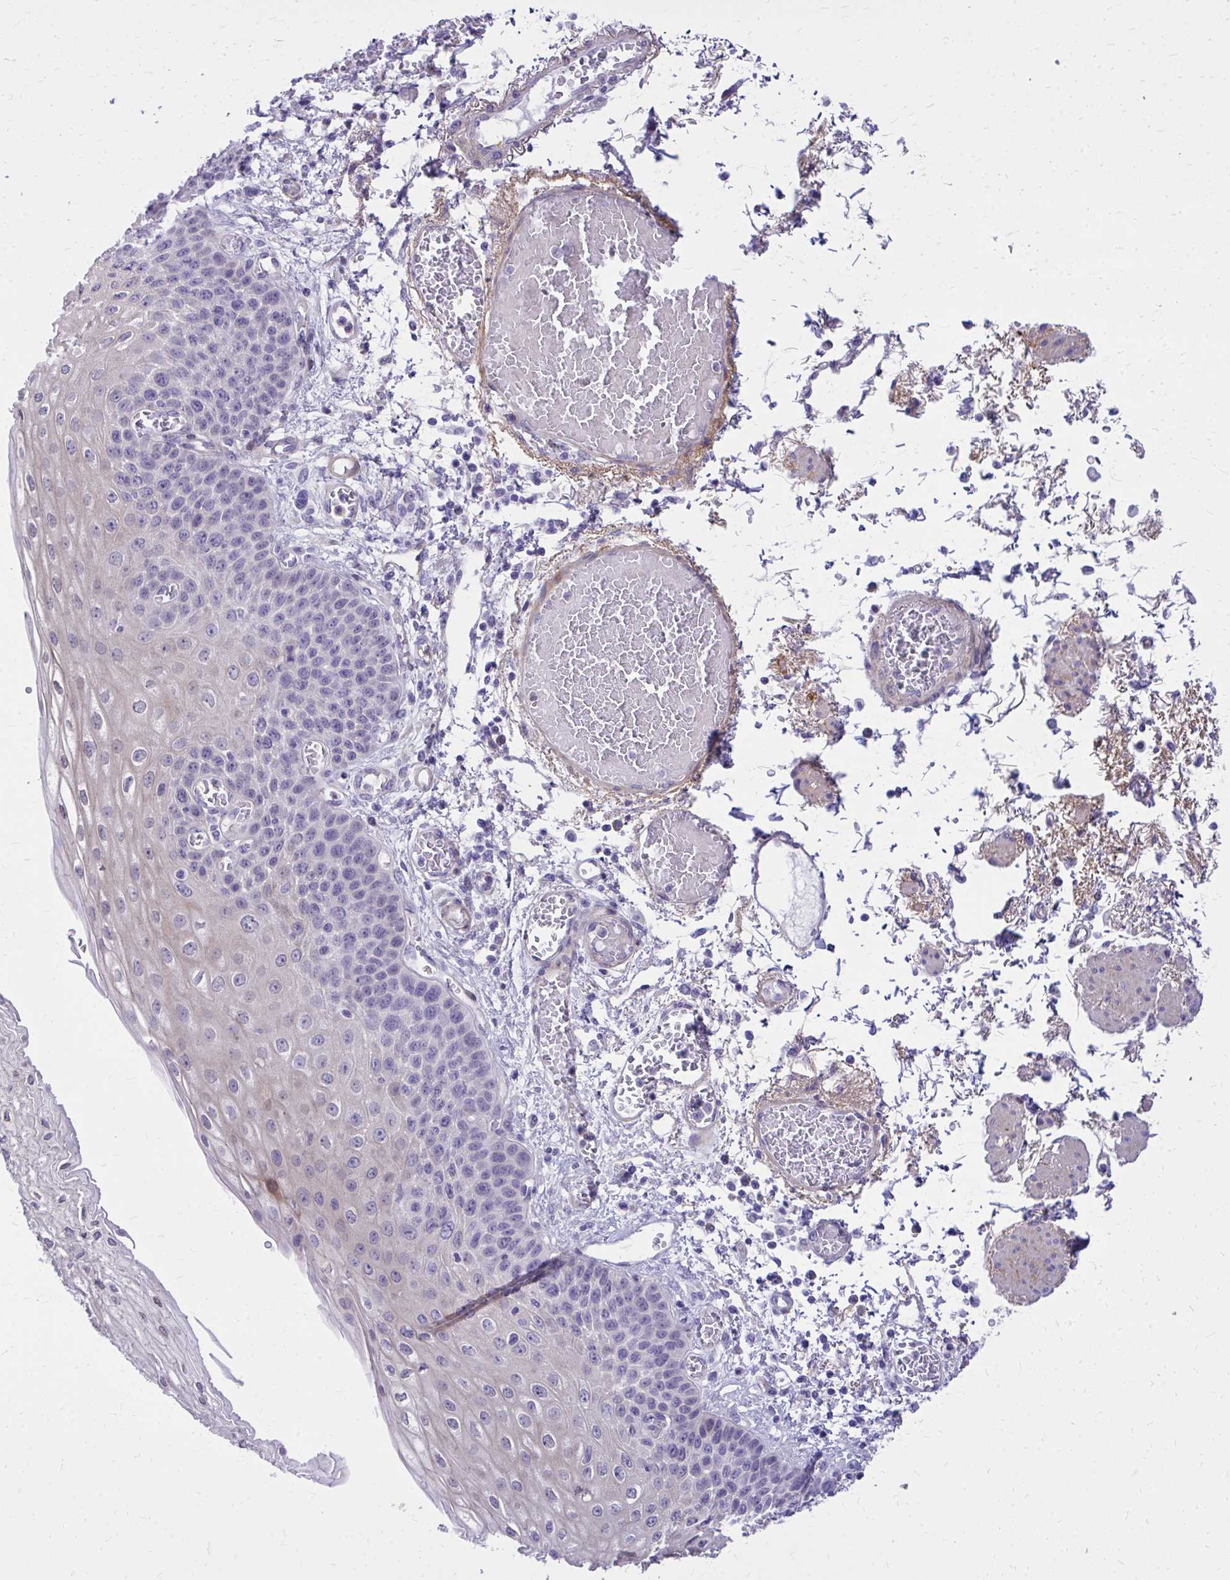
{"staining": {"intensity": "weak", "quantity": "25%-75%", "location": "cytoplasmic/membranous"}, "tissue": "esophagus", "cell_type": "Squamous epithelial cells", "image_type": "normal", "snomed": [{"axis": "morphology", "description": "Normal tissue, NOS"}, {"axis": "morphology", "description": "Adenocarcinoma, NOS"}, {"axis": "topography", "description": "Esophagus"}], "caption": "Immunohistochemical staining of unremarkable esophagus exhibits weak cytoplasmic/membranous protein expression in approximately 25%-75% of squamous epithelial cells.", "gene": "ADAMTSL1", "patient": {"sex": "male", "age": 81}}